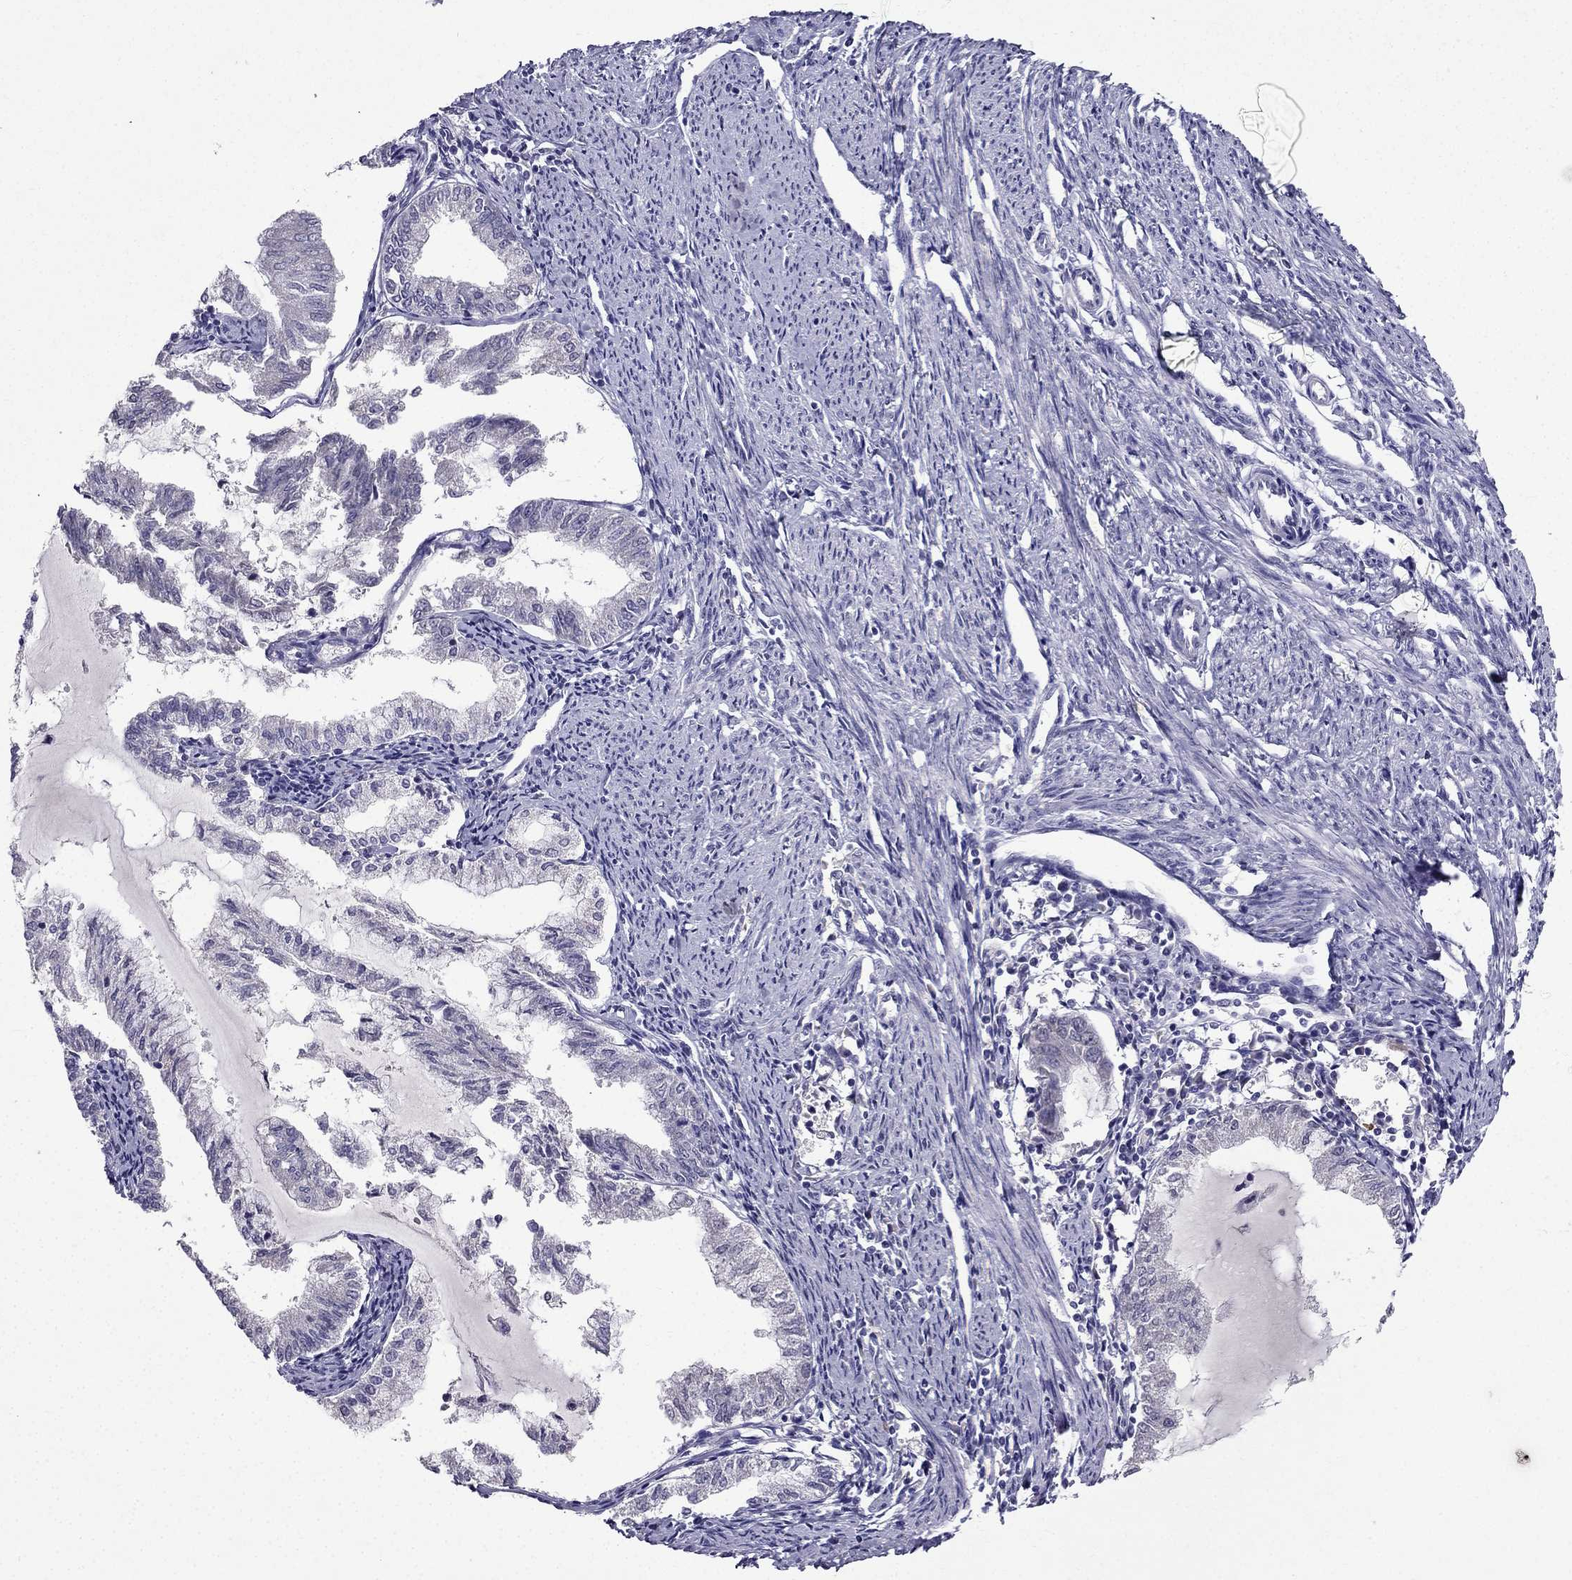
{"staining": {"intensity": "negative", "quantity": "none", "location": "none"}, "tissue": "endometrial cancer", "cell_type": "Tumor cells", "image_type": "cancer", "snomed": [{"axis": "morphology", "description": "Adenocarcinoma, NOS"}, {"axis": "topography", "description": "Endometrium"}], "caption": "The photomicrograph shows no staining of tumor cells in adenocarcinoma (endometrial). The staining was performed using DAB to visualize the protein expression in brown, while the nuclei were stained in blue with hematoxylin (Magnification: 20x).", "gene": "DUSP15", "patient": {"sex": "female", "age": 79}}